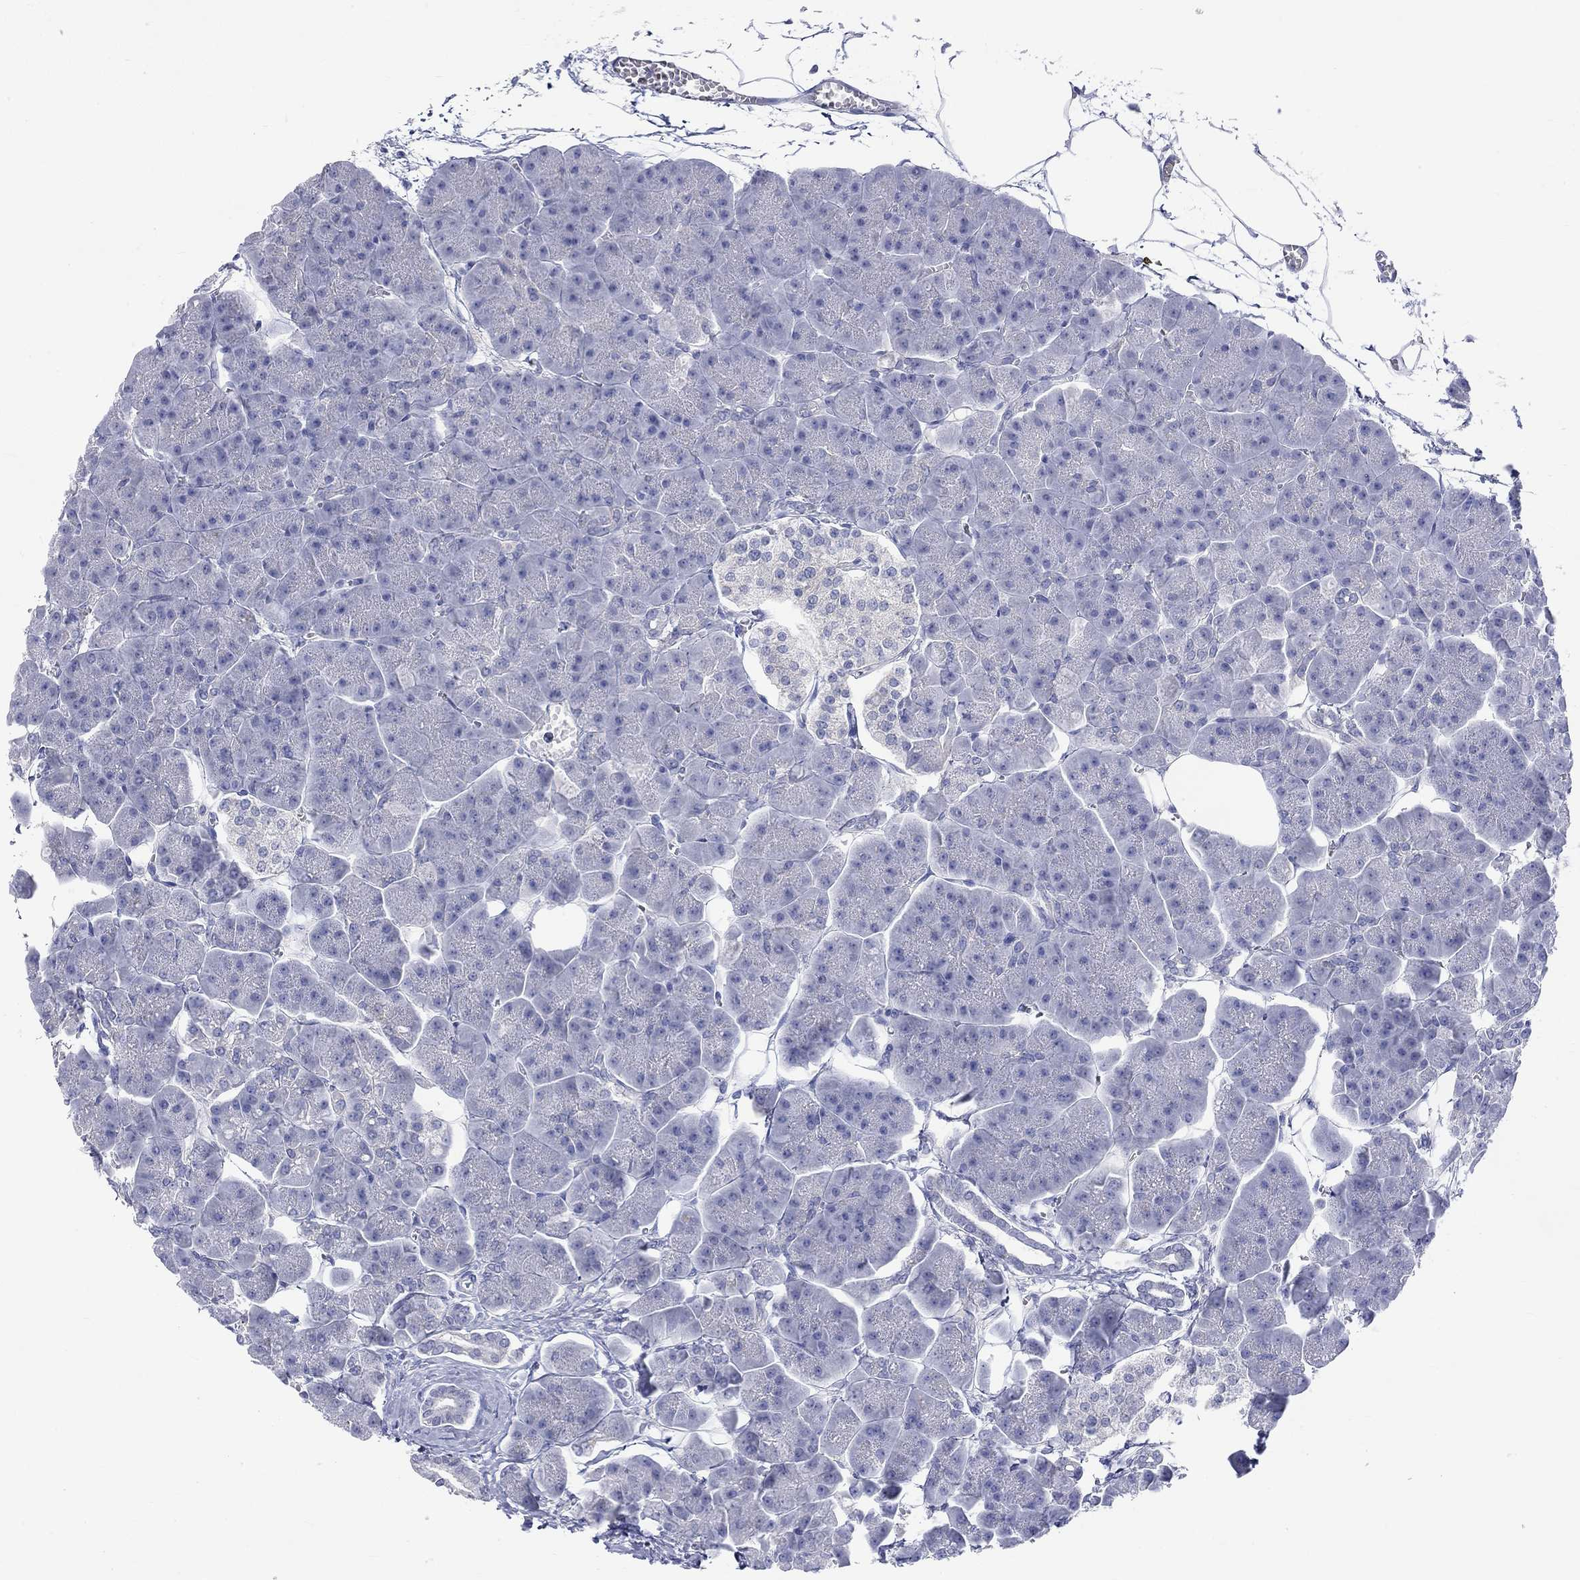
{"staining": {"intensity": "negative", "quantity": "none", "location": "none"}, "tissue": "pancreas", "cell_type": "Exocrine glandular cells", "image_type": "normal", "snomed": [{"axis": "morphology", "description": "Normal tissue, NOS"}, {"axis": "topography", "description": "Adipose tissue"}, {"axis": "topography", "description": "Pancreas"}, {"axis": "topography", "description": "Peripheral nerve tissue"}], "caption": "Photomicrograph shows no significant protein positivity in exocrine glandular cells of benign pancreas. (IHC, brightfield microscopy, high magnification).", "gene": "CERS1", "patient": {"sex": "female", "age": 58}}